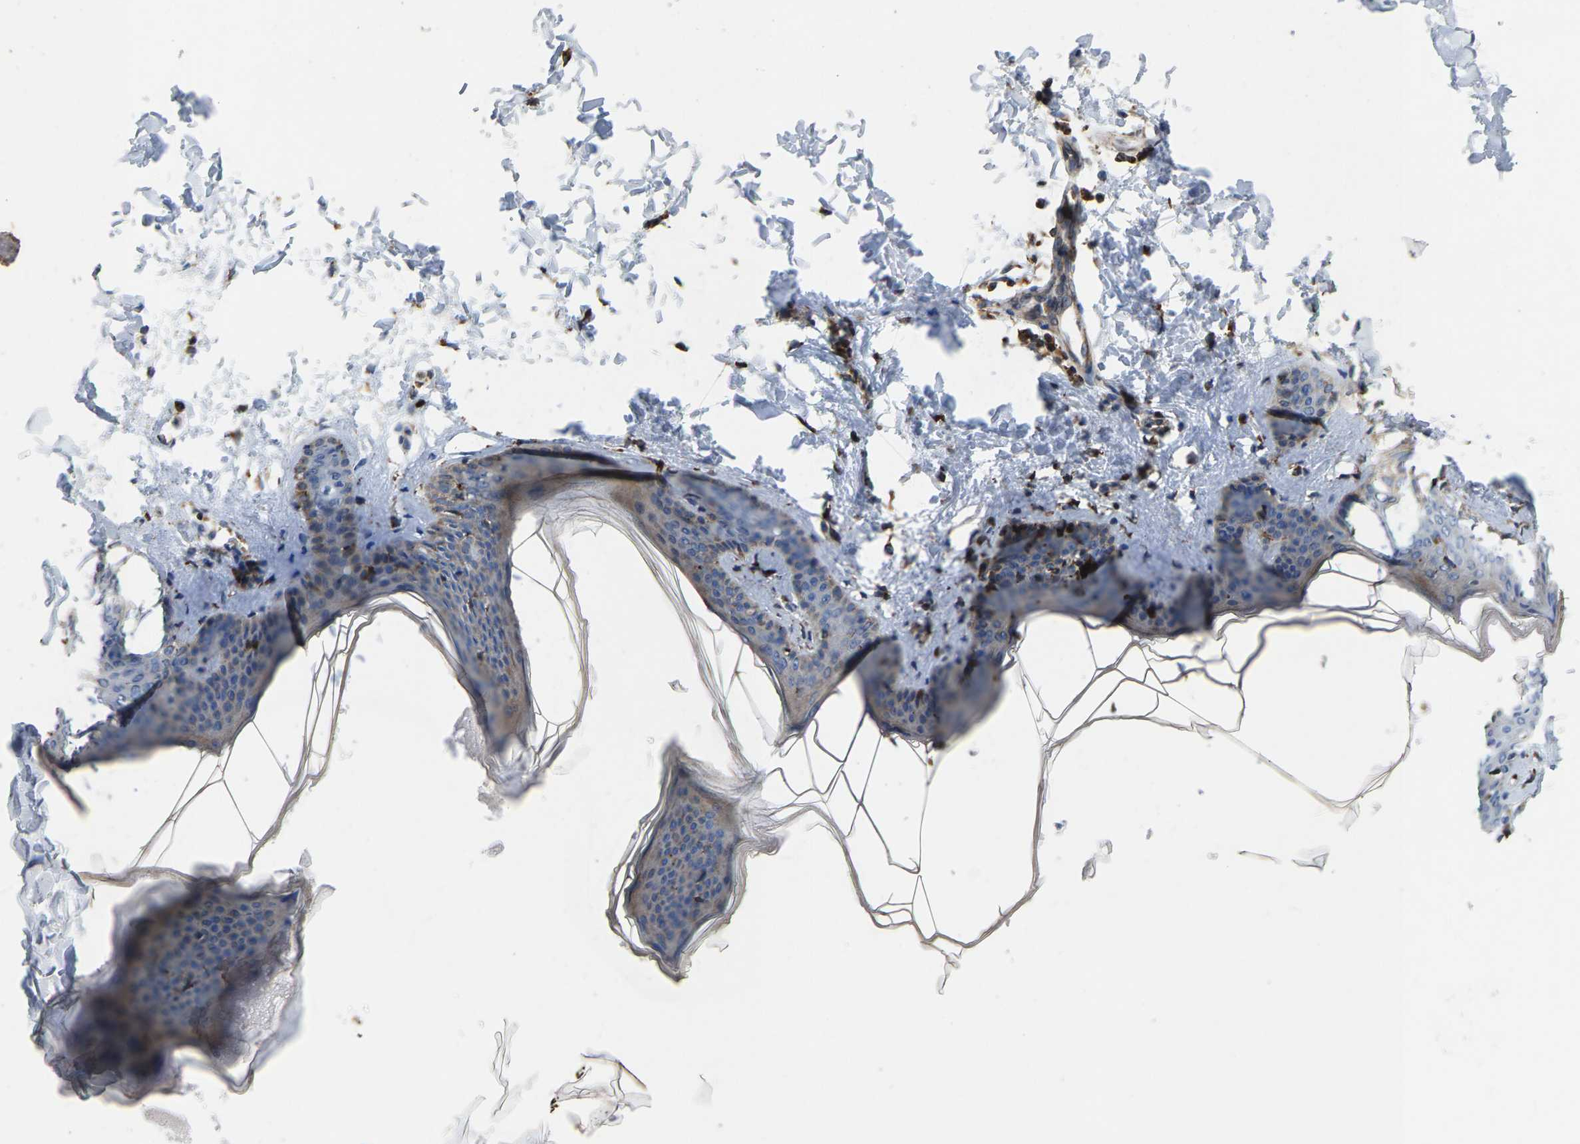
{"staining": {"intensity": "negative", "quantity": "none", "location": "none"}, "tissue": "skin", "cell_type": "Fibroblasts", "image_type": "normal", "snomed": [{"axis": "morphology", "description": "Normal tissue, NOS"}, {"axis": "topography", "description": "Skin"}], "caption": "This is an immunohistochemistry histopathology image of benign human skin. There is no positivity in fibroblasts.", "gene": "FGD3", "patient": {"sex": "female", "age": 17}}